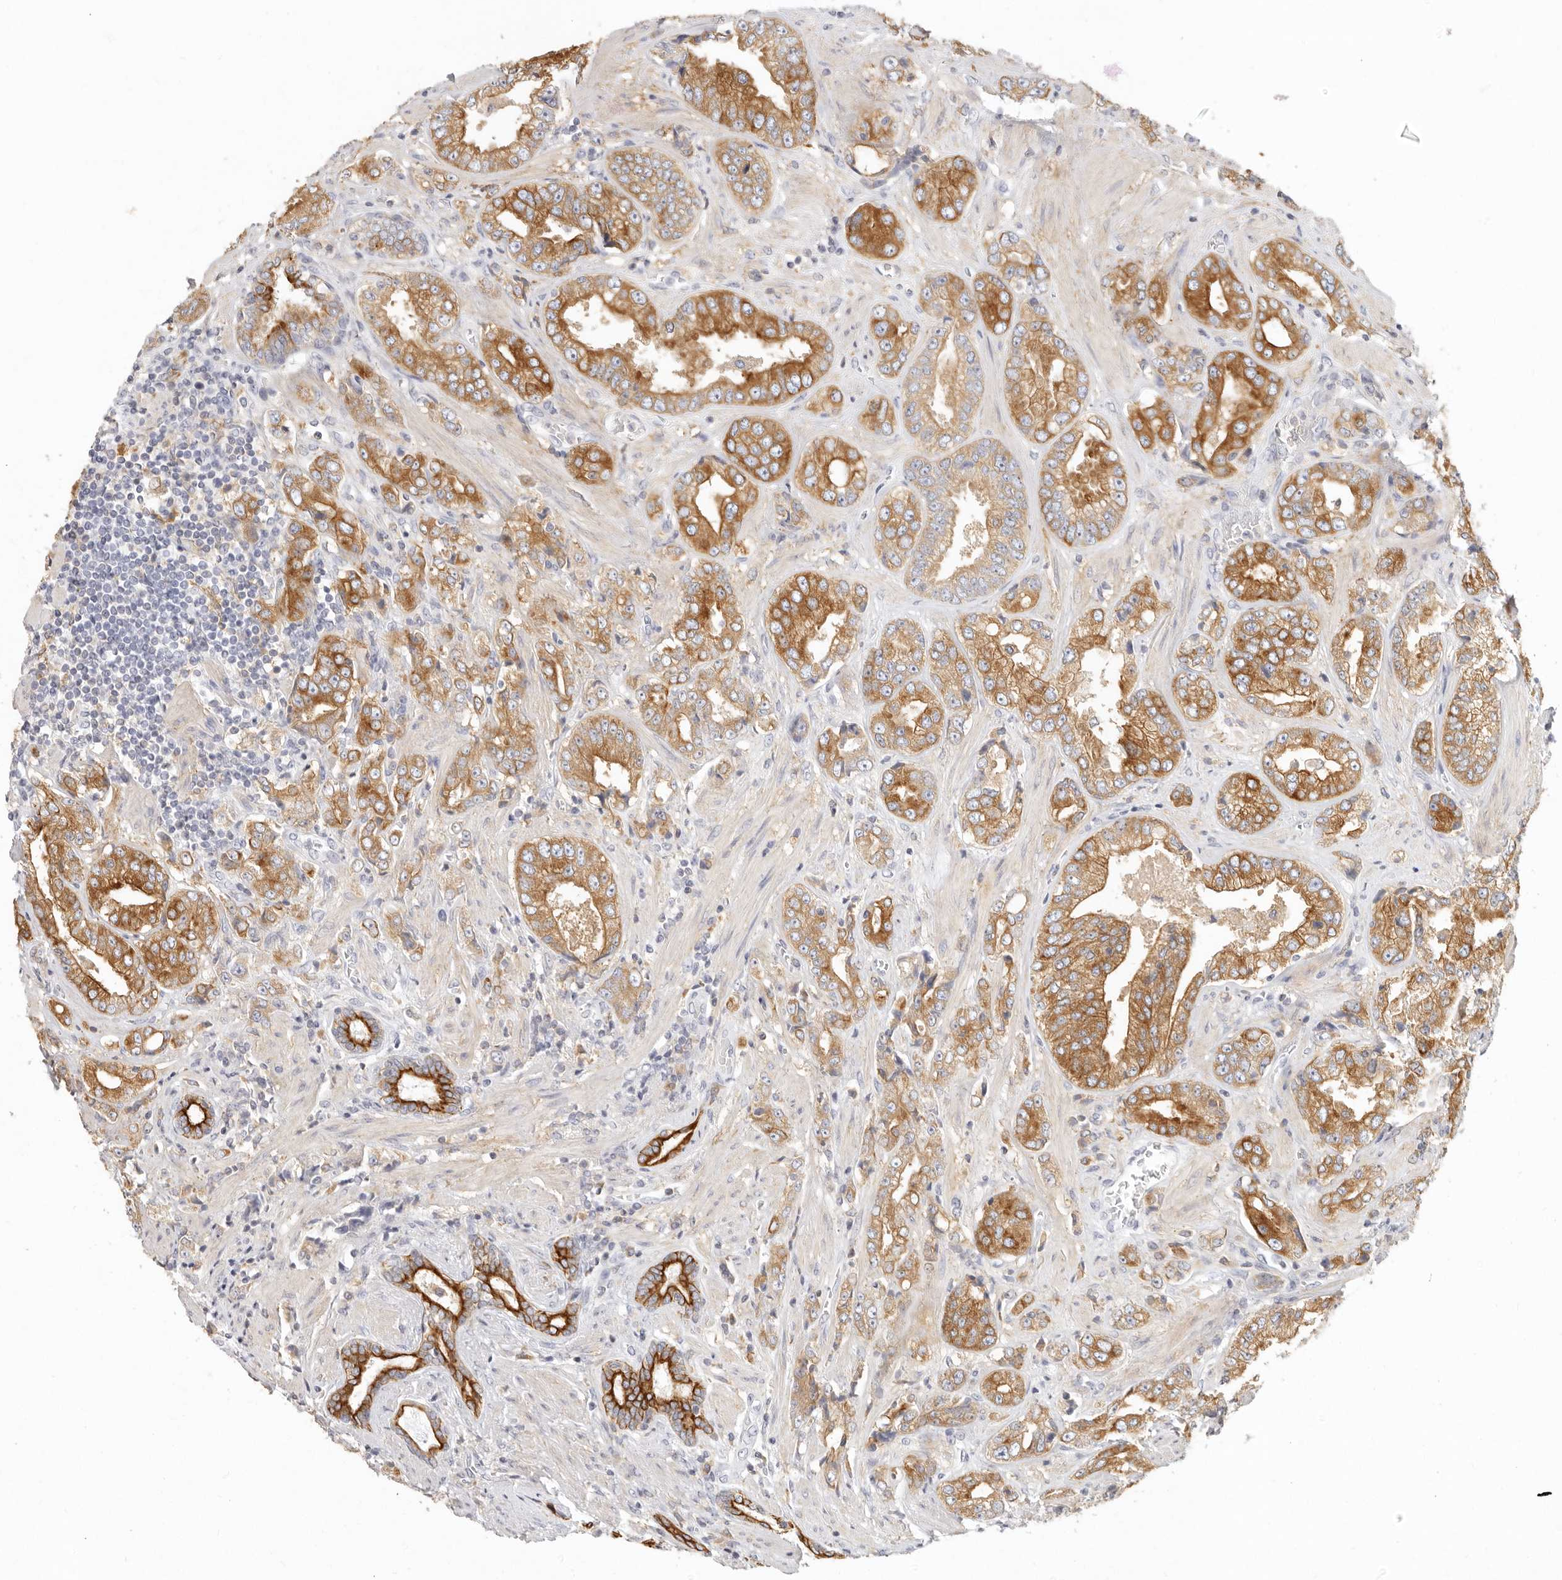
{"staining": {"intensity": "strong", "quantity": ">75%", "location": "cytoplasmic/membranous"}, "tissue": "prostate cancer", "cell_type": "Tumor cells", "image_type": "cancer", "snomed": [{"axis": "morphology", "description": "Adenocarcinoma, High grade"}, {"axis": "topography", "description": "Prostate"}], "caption": "Immunohistochemical staining of human prostate high-grade adenocarcinoma shows strong cytoplasmic/membranous protein staining in about >75% of tumor cells.", "gene": "NIBAN1", "patient": {"sex": "male", "age": 61}}